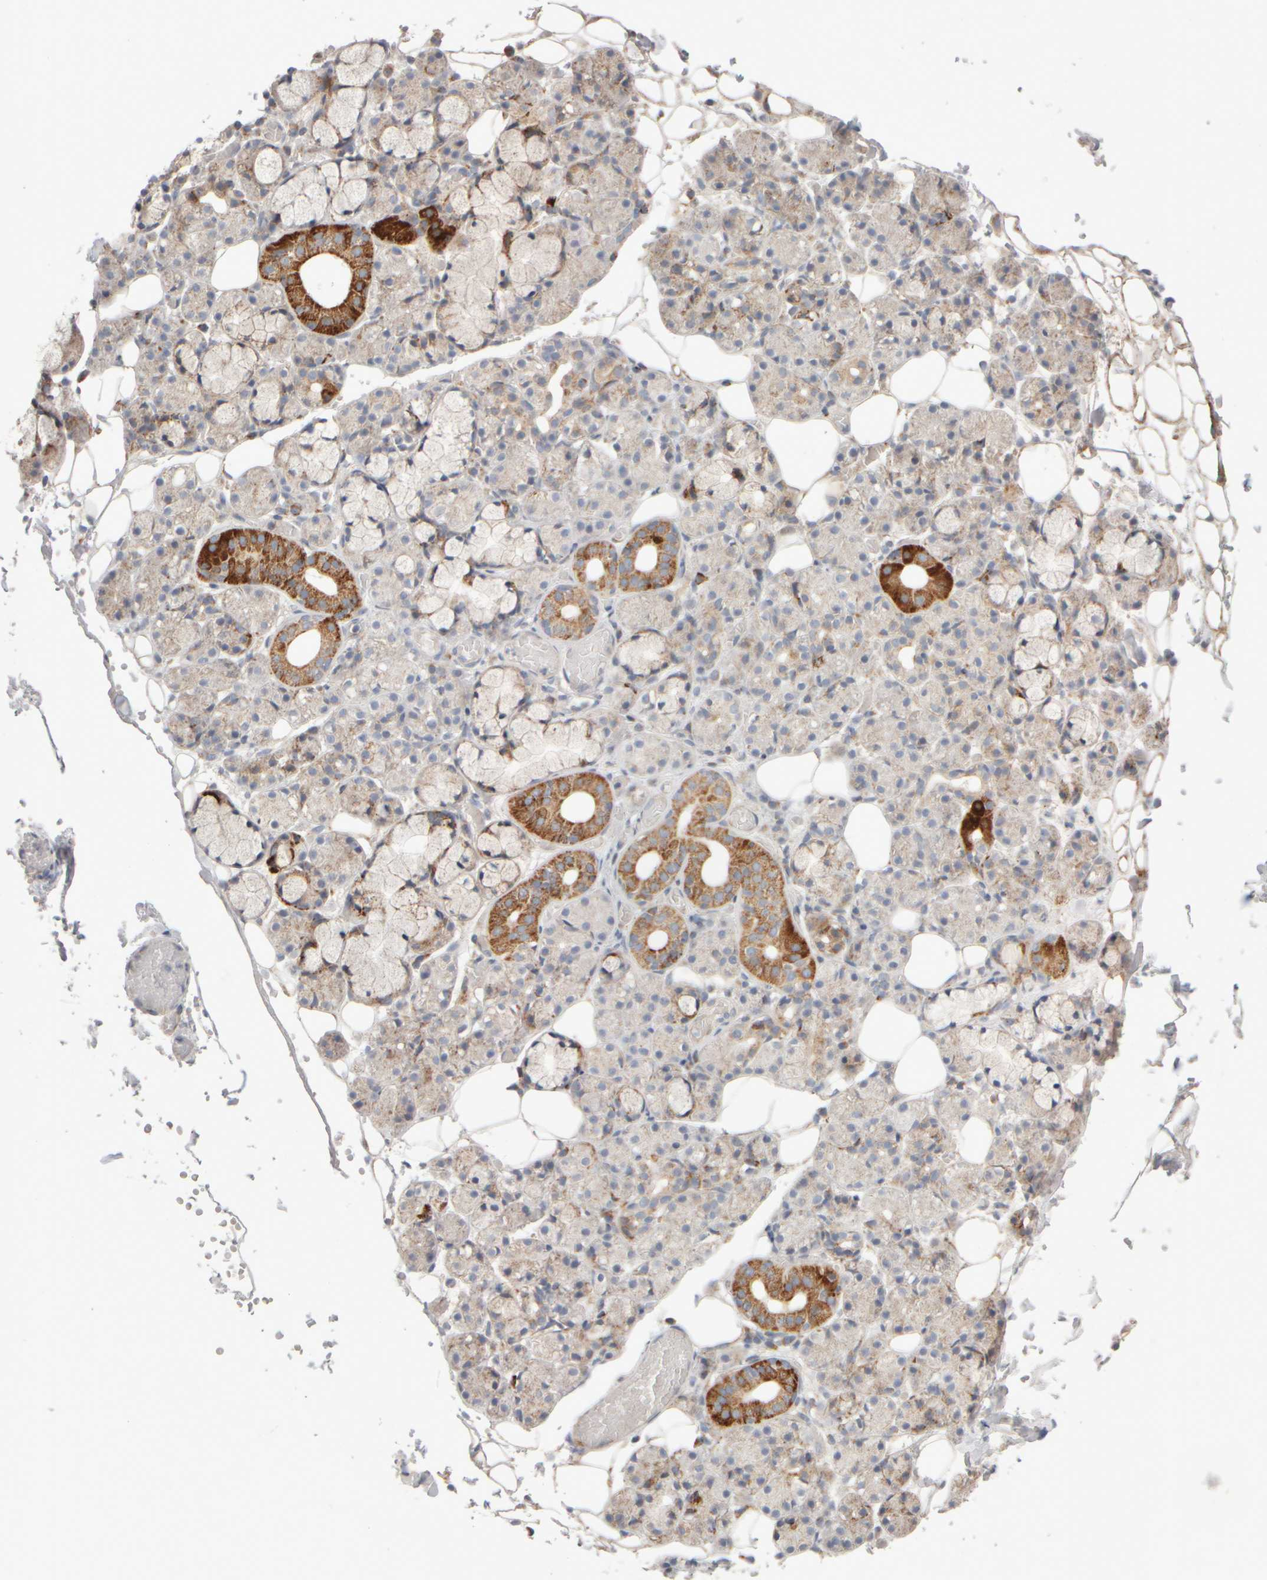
{"staining": {"intensity": "strong", "quantity": "25%-75%", "location": "cytoplasmic/membranous"}, "tissue": "salivary gland", "cell_type": "Glandular cells", "image_type": "normal", "snomed": [{"axis": "morphology", "description": "Normal tissue, NOS"}, {"axis": "topography", "description": "Salivary gland"}], "caption": "Salivary gland was stained to show a protein in brown. There is high levels of strong cytoplasmic/membranous positivity in approximately 25%-75% of glandular cells. (IHC, brightfield microscopy, high magnification).", "gene": "CHADL", "patient": {"sex": "male", "age": 63}}